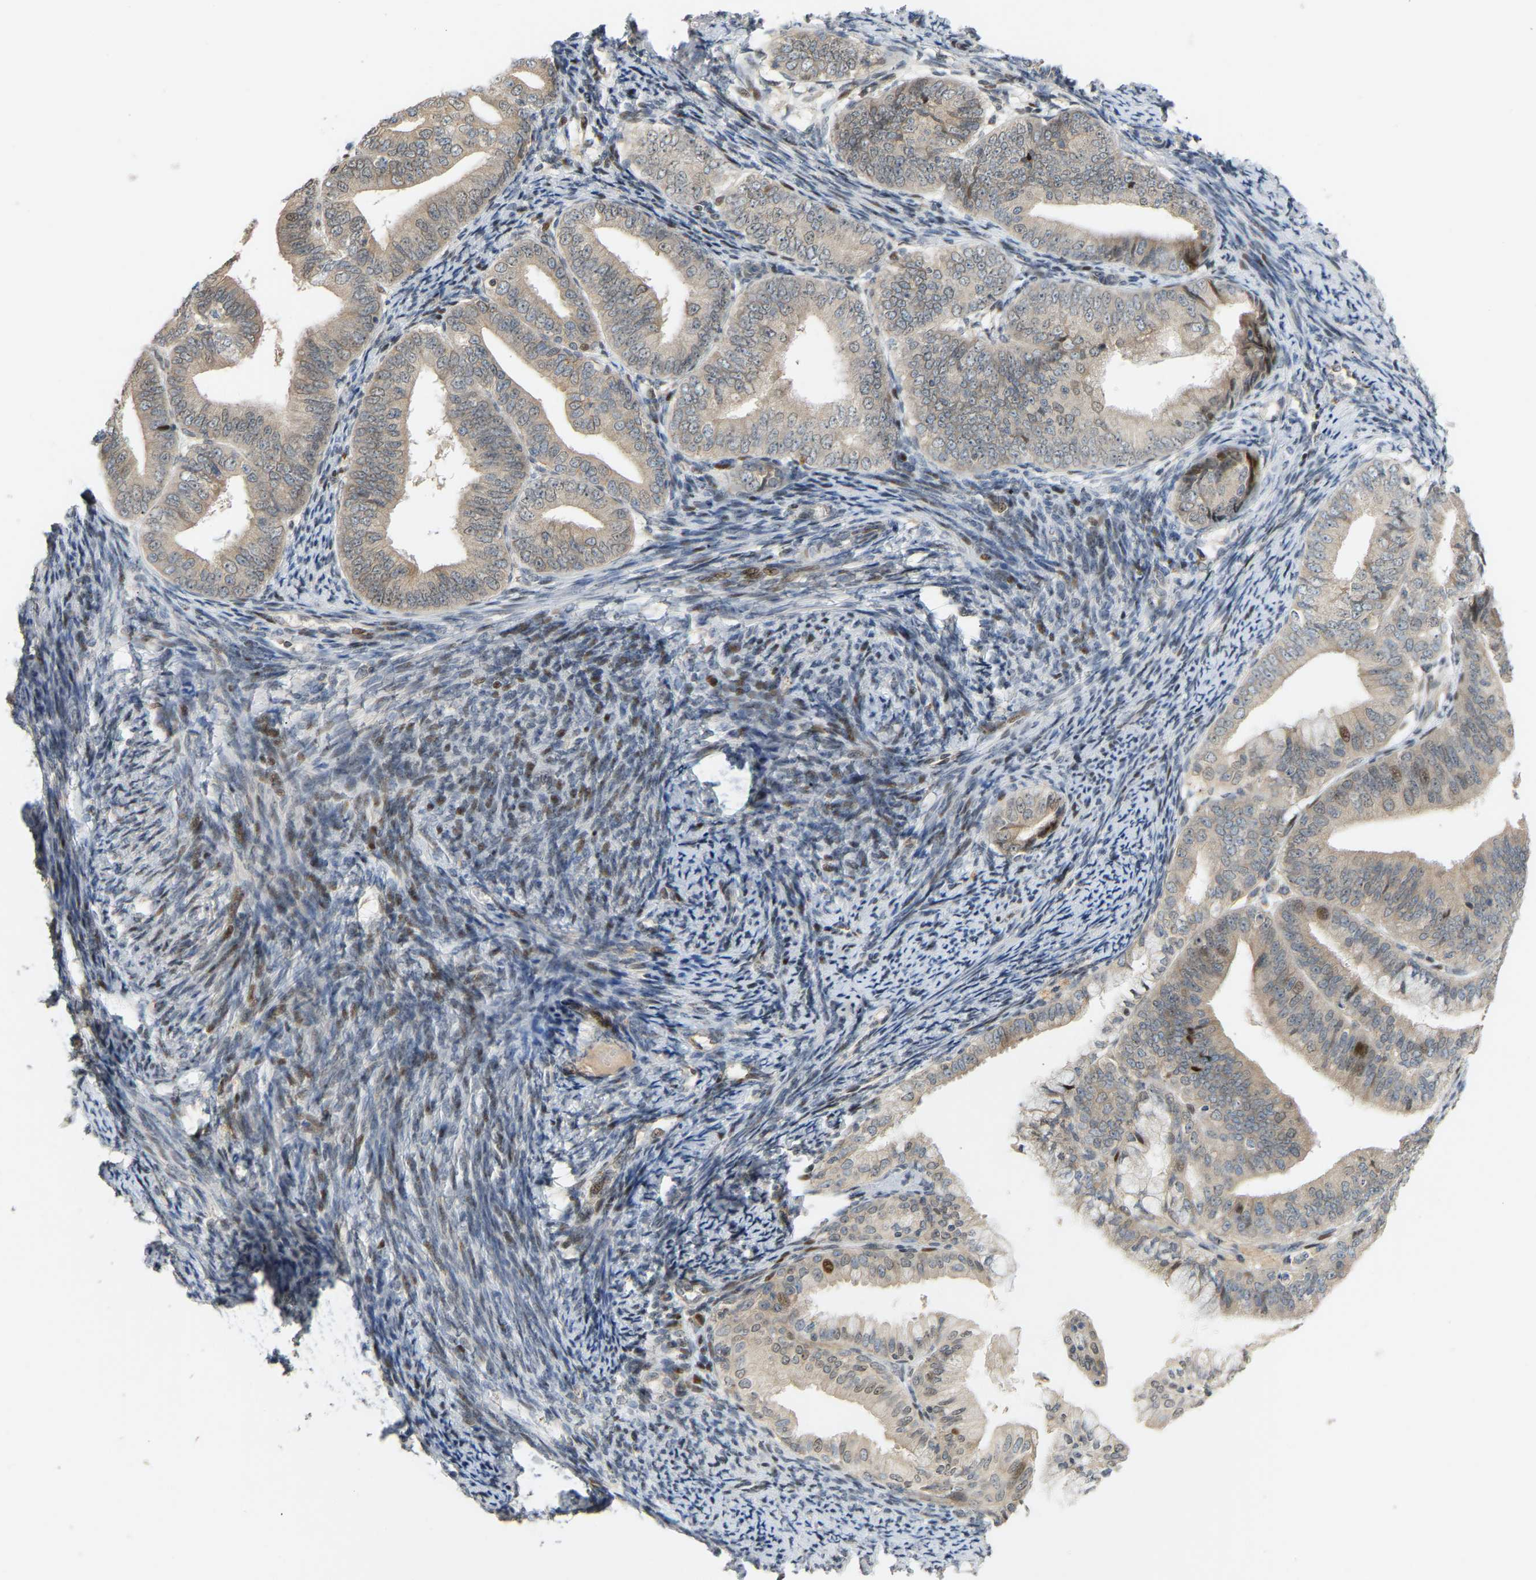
{"staining": {"intensity": "weak", "quantity": "<25%", "location": "nuclear"}, "tissue": "endometrial cancer", "cell_type": "Tumor cells", "image_type": "cancer", "snomed": [{"axis": "morphology", "description": "Adenocarcinoma, NOS"}, {"axis": "topography", "description": "Endometrium"}], "caption": "Immunohistochemical staining of human adenocarcinoma (endometrial) reveals no significant positivity in tumor cells.", "gene": "PTPN4", "patient": {"sex": "female", "age": 63}}